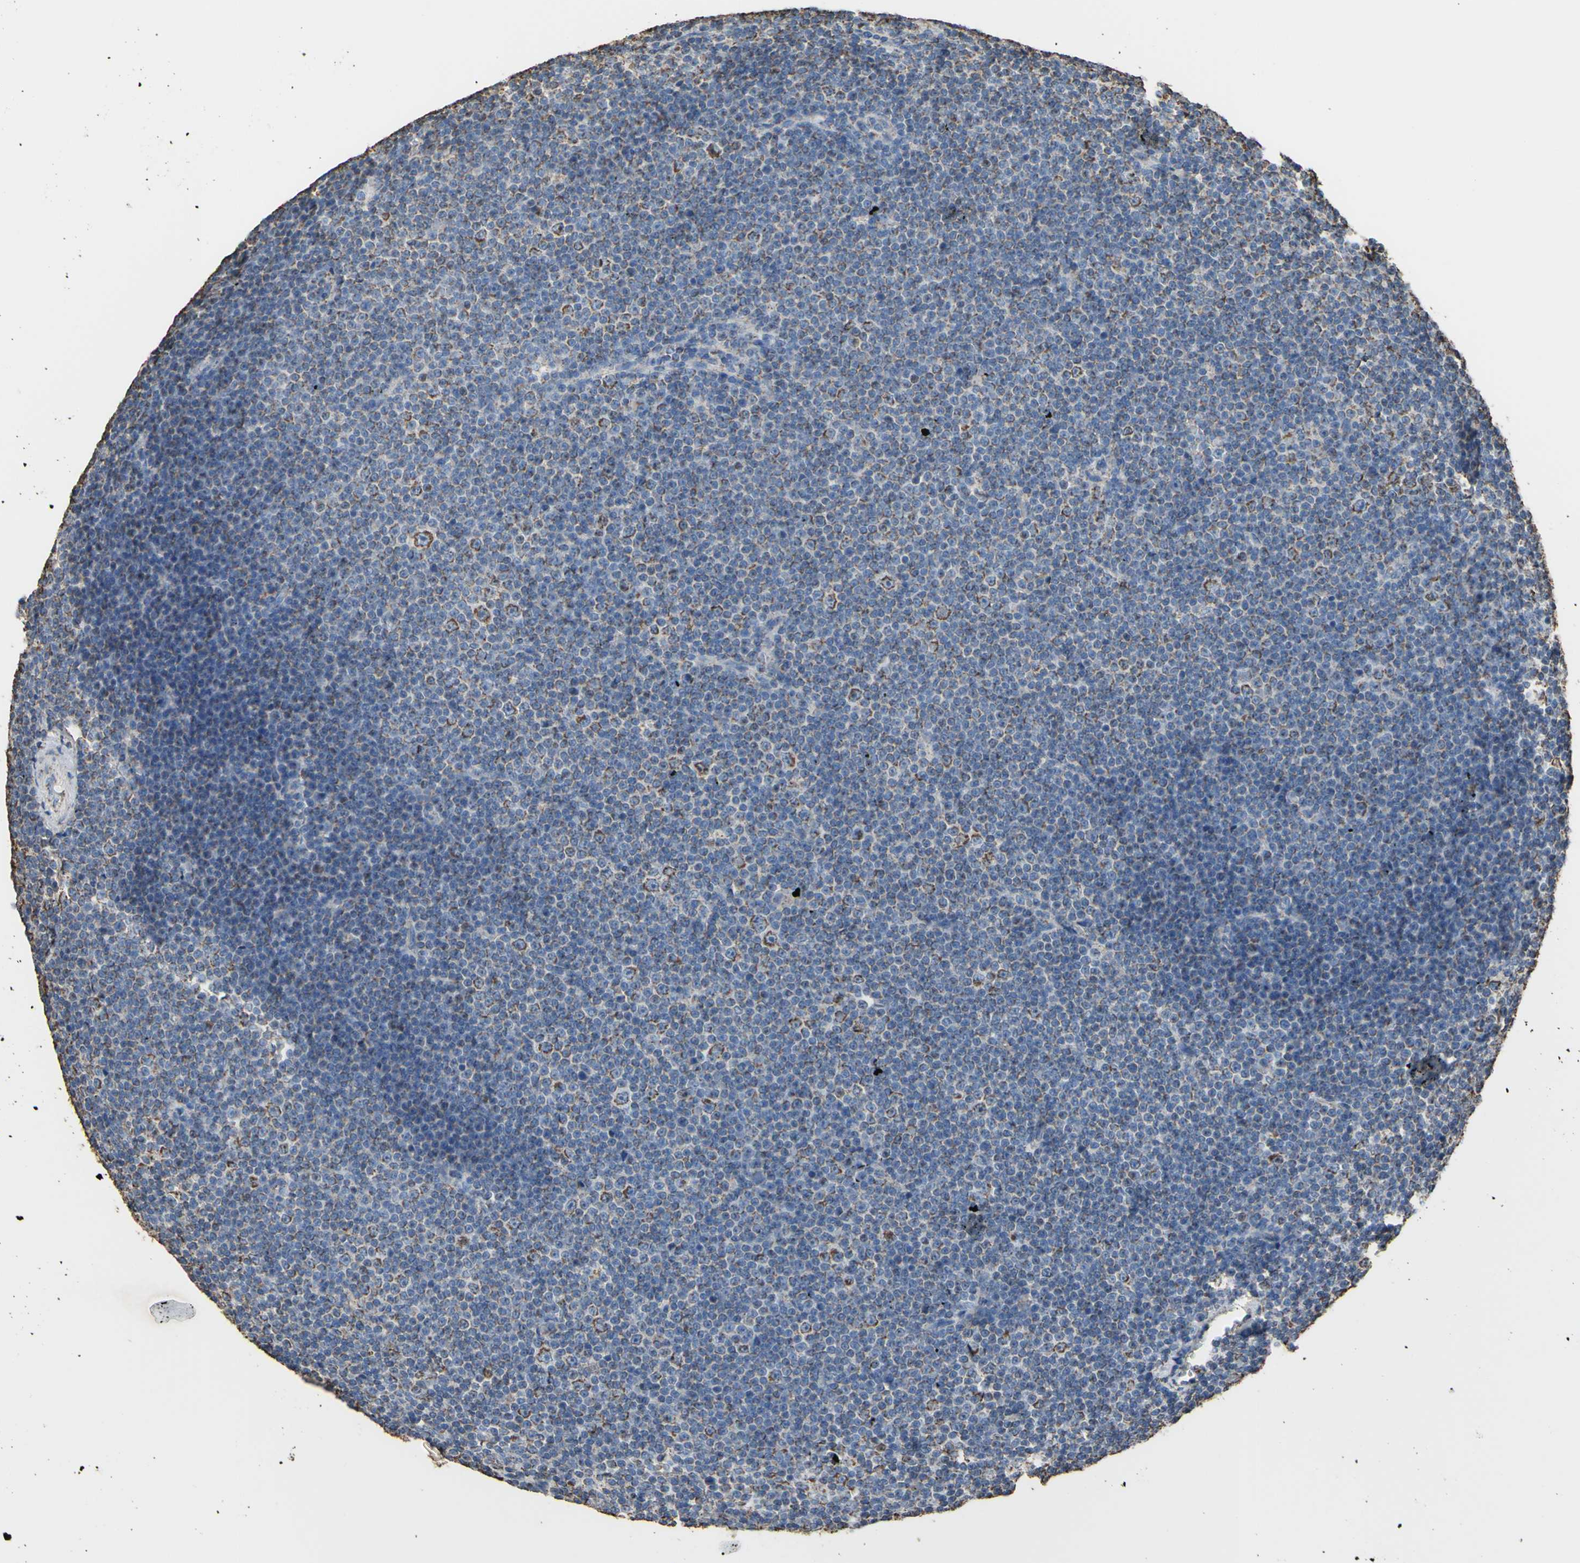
{"staining": {"intensity": "moderate", "quantity": "<25%", "location": "cytoplasmic/membranous"}, "tissue": "lymphoma", "cell_type": "Tumor cells", "image_type": "cancer", "snomed": [{"axis": "morphology", "description": "Malignant lymphoma, non-Hodgkin's type, Low grade"}, {"axis": "topography", "description": "Lymph node"}], "caption": "DAB immunohistochemical staining of human low-grade malignant lymphoma, non-Hodgkin's type reveals moderate cytoplasmic/membranous protein staining in approximately <25% of tumor cells.", "gene": "CMKLR2", "patient": {"sex": "female", "age": 67}}